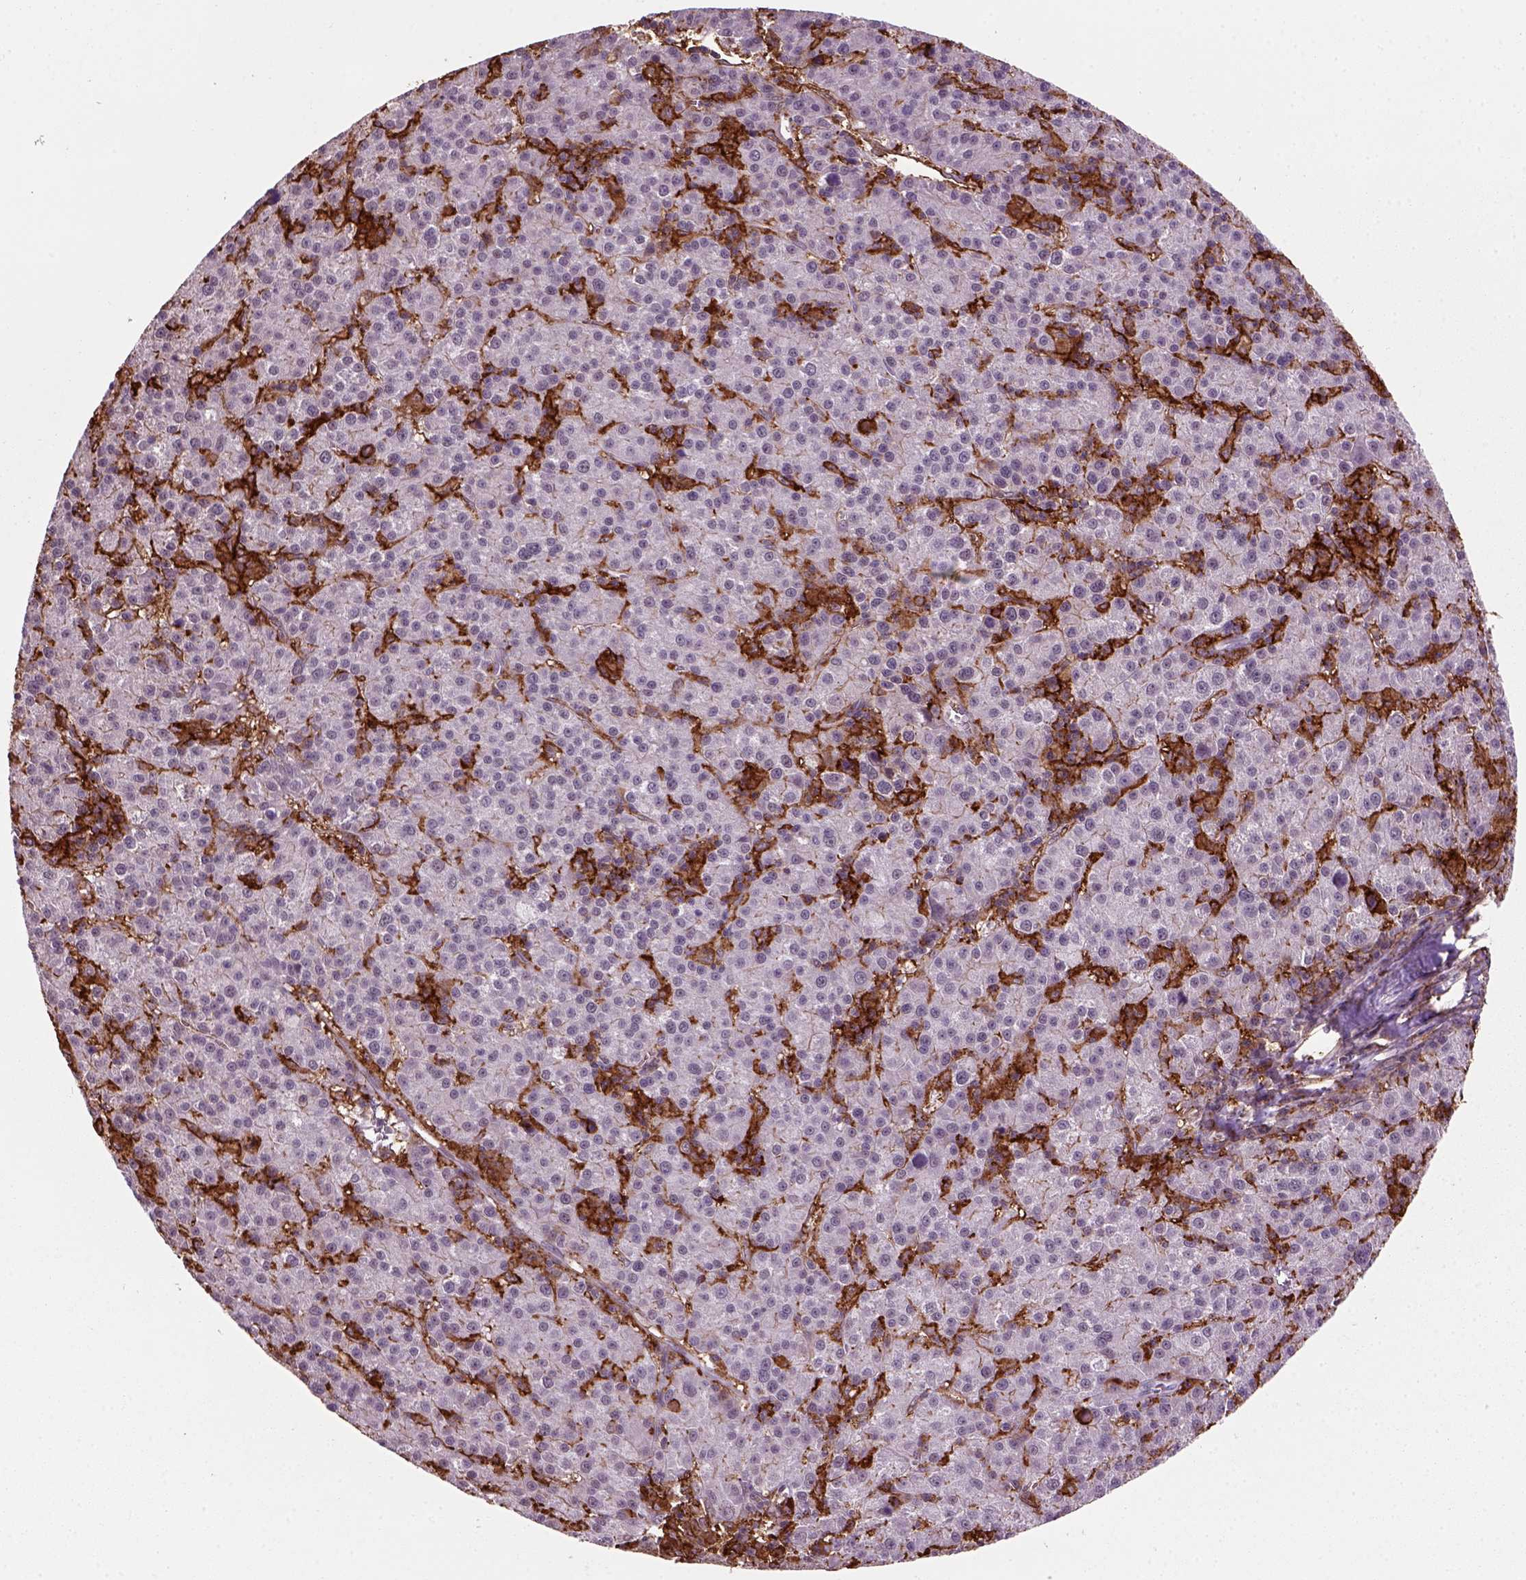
{"staining": {"intensity": "negative", "quantity": "none", "location": "none"}, "tissue": "liver cancer", "cell_type": "Tumor cells", "image_type": "cancer", "snomed": [{"axis": "morphology", "description": "Carcinoma, Hepatocellular, NOS"}, {"axis": "topography", "description": "Liver"}], "caption": "Liver cancer was stained to show a protein in brown. There is no significant staining in tumor cells. Brightfield microscopy of immunohistochemistry (IHC) stained with DAB (brown) and hematoxylin (blue), captured at high magnification.", "gene": "MARCKS", "patient": {"sex": "female", "age": 60}}